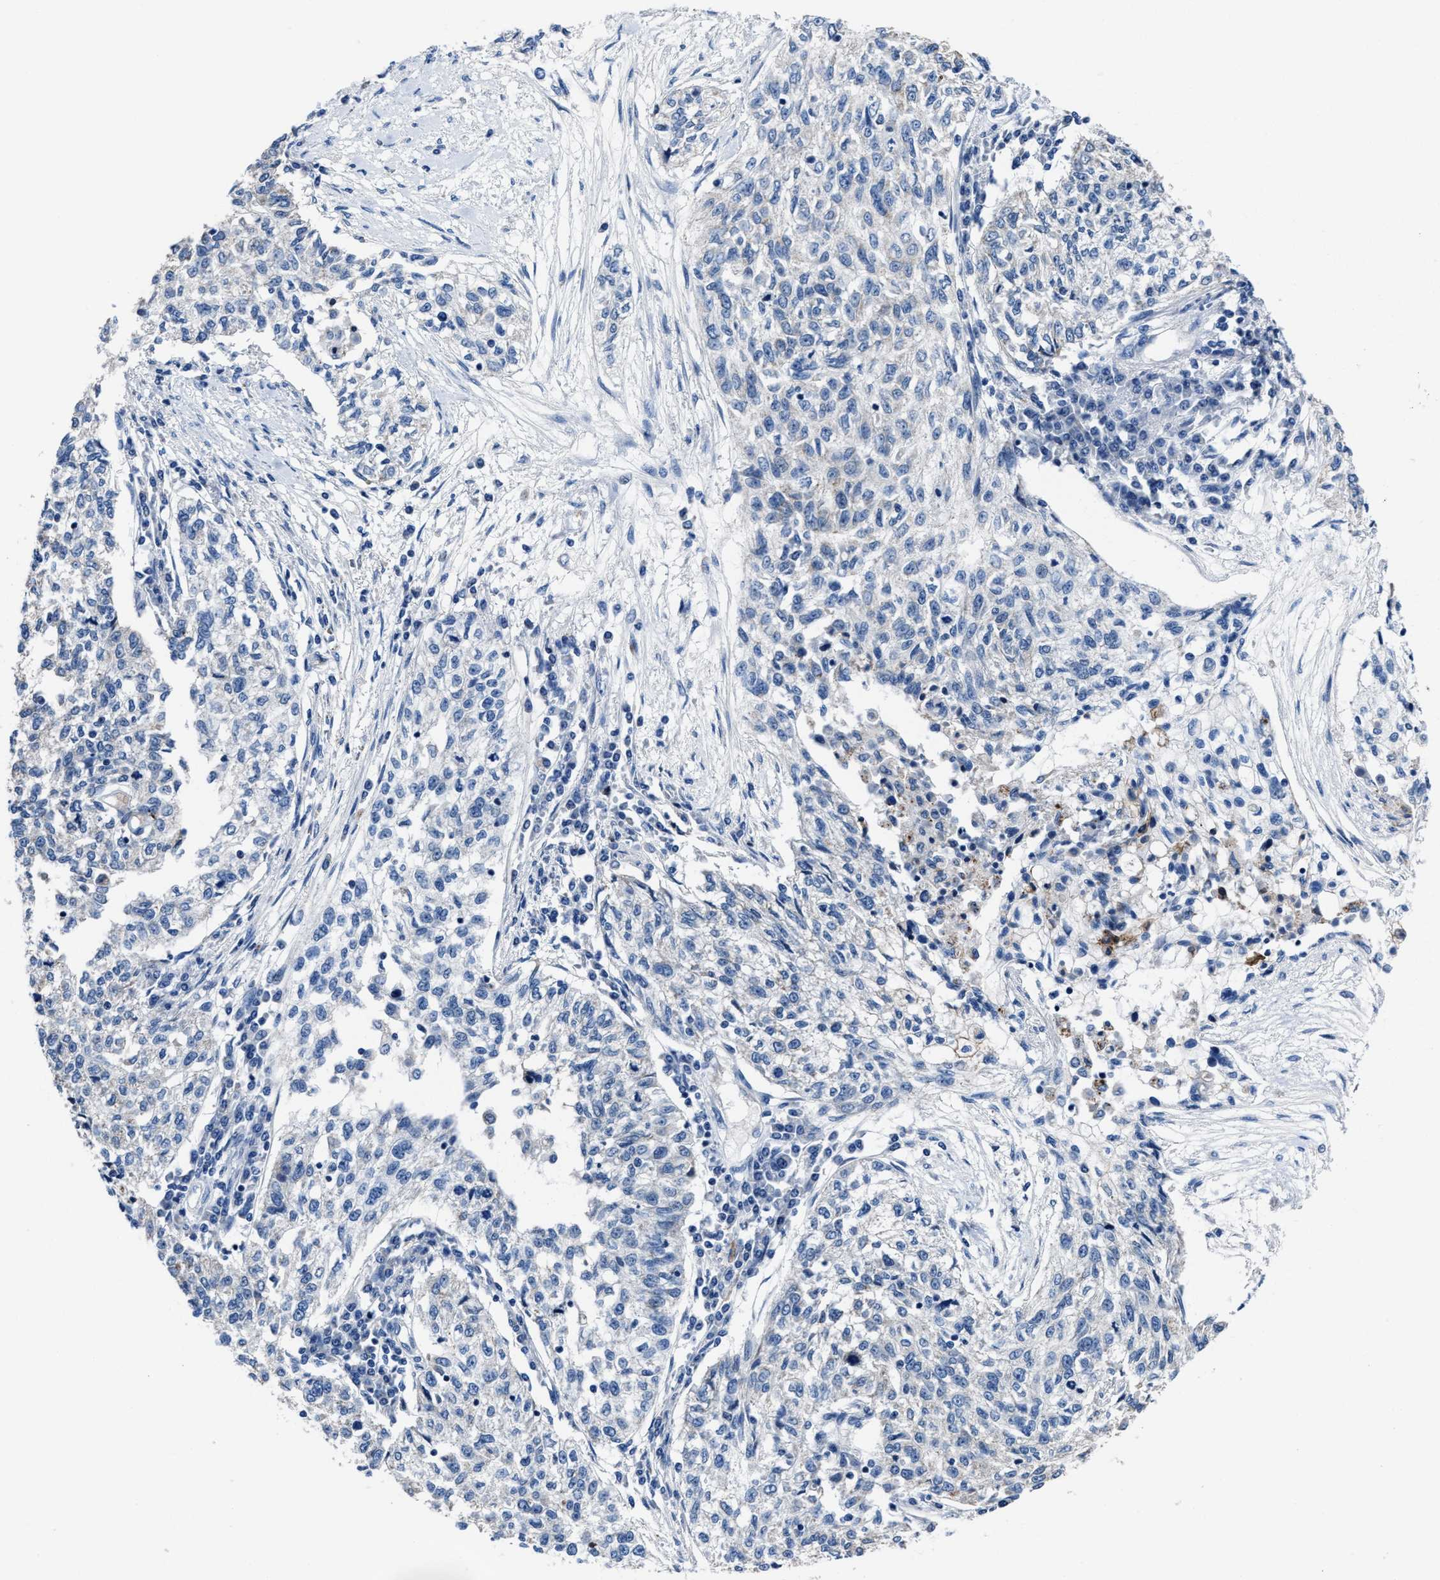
{"staining": {"intensity": "negative", "quantity": "none", "location": "none"}, "tissue": "cervical cancer", "cell_type": "Tumor cells", "image_type": "cancer", "snomed": [{"axis": "morphology", "description": "Squamous cell carcinoma, NOS"}, {"axis": "topography", "description": "Cervix"}], "caption": "Immunohistochemistry of cervical cancer (squamous cell carcinoma) demonstrates no positivity in tumor cells. (DAB (3,3'-diaminobenzidine) IHC with hematoxylin counter stain).", "gene": "GHITM", "patient": {"sex": "female", "age": 57}}